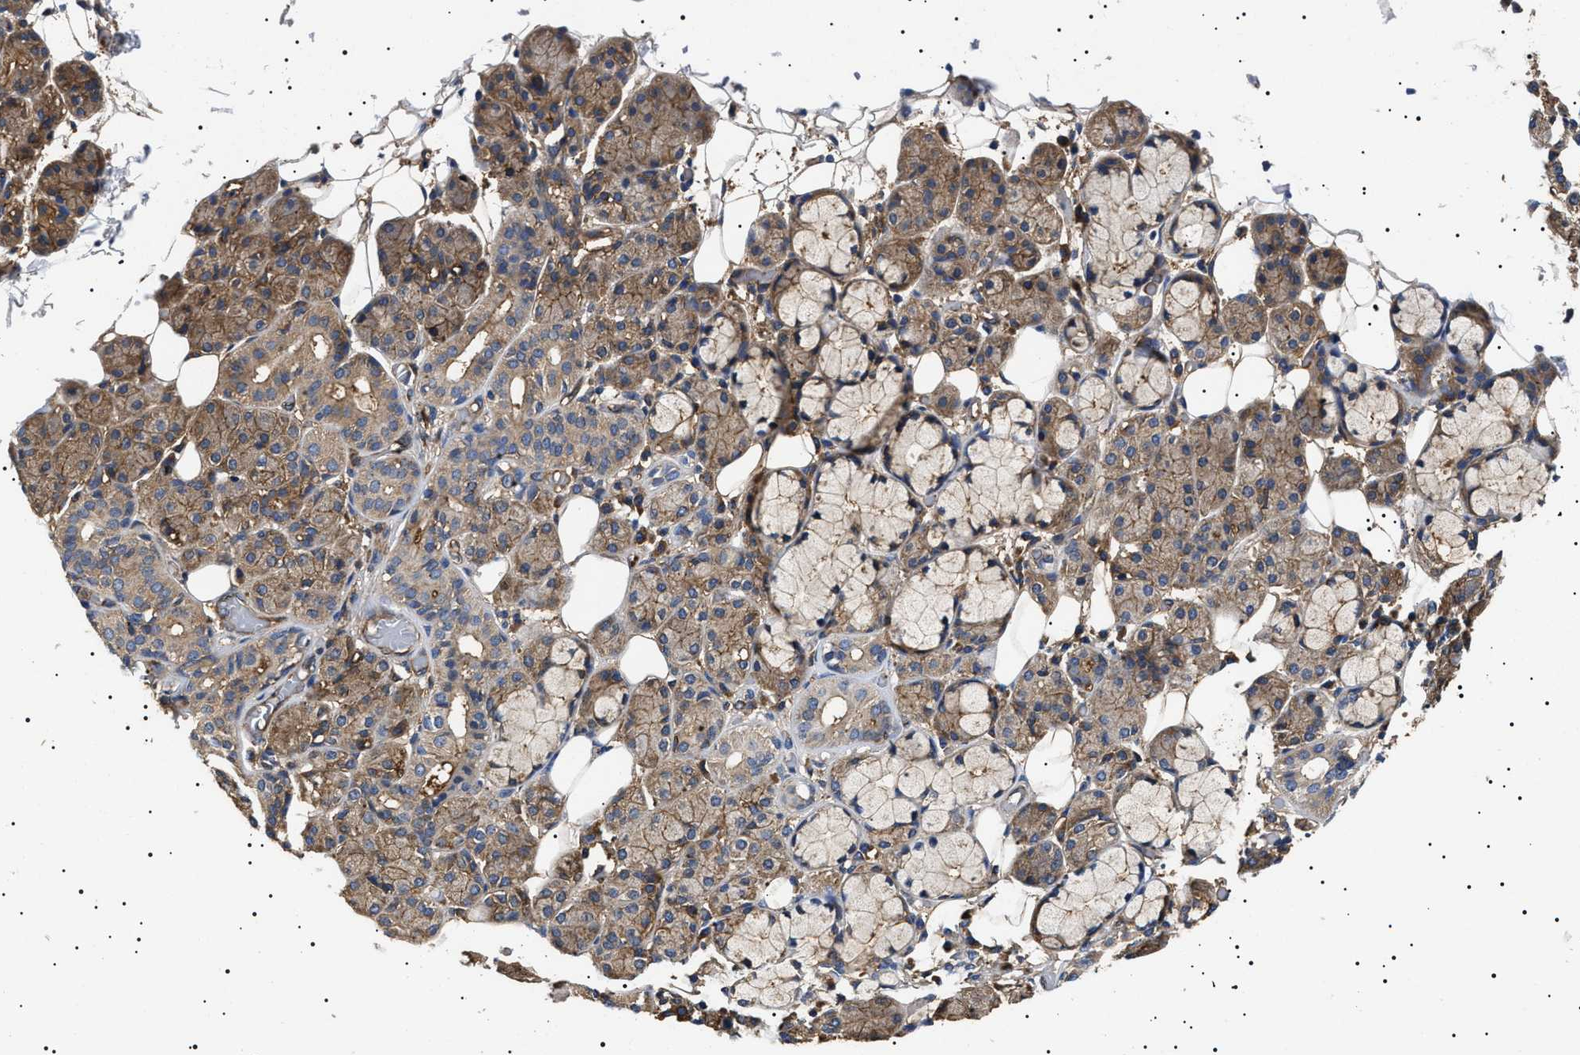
{"staining": {"intensity": "moderate", "quantity": ">75%", "location": "cytoplasmic/membranous"}, "tissue": "salivary gland", "cell_type": "Glandular cells", "image_type": "normal", "snomed": [{"axis": "morphology", "description": "Normal tissue, NOS"}, {"axis": "topography", "description": "Salivary gland"}], "caption": "Moderate cytoplasmic/membranous positivity is appreciated in approximately >75% of glandular cells in unremarkable salivary gland.", "gene": "TPP2", "patient": {"sex": "male", "age": 63}}